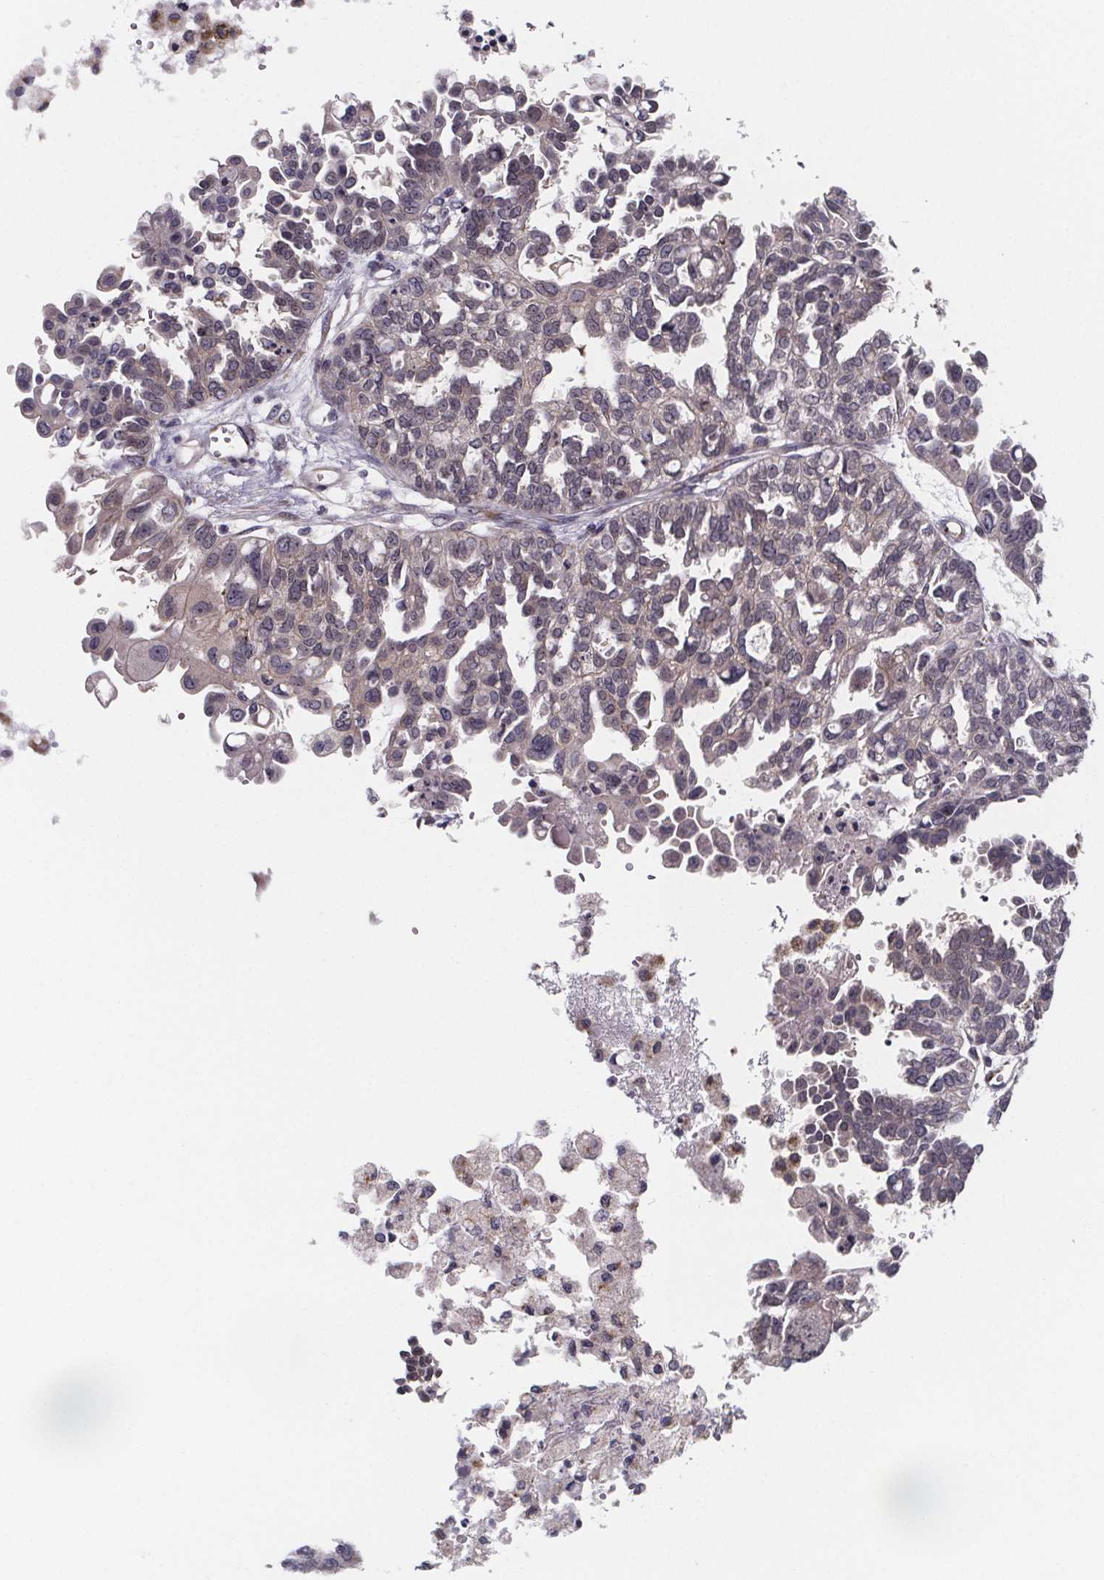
{"staining": {"intensity": "weak", "quantity": "25%-75%", "location": "cytoplasmic/membranous"}, "tissue": "ovarian cancer", "cell_type": "Tumor cells", "image_type": "cancer", "snomed": [{"axis": "morphology", "description": "Cystadenocarcinoma, serous, NOS"}, {"axis": "topography", "description": "Ovary"}], "caption": "Immunohistochemical staining of ovarian cancer displays weak cytoplasmic/membranous protein expression in about 25%-75% of tumor cells.", "gene": "NDST1", "patient": {"sex": "female", "age": 53}}